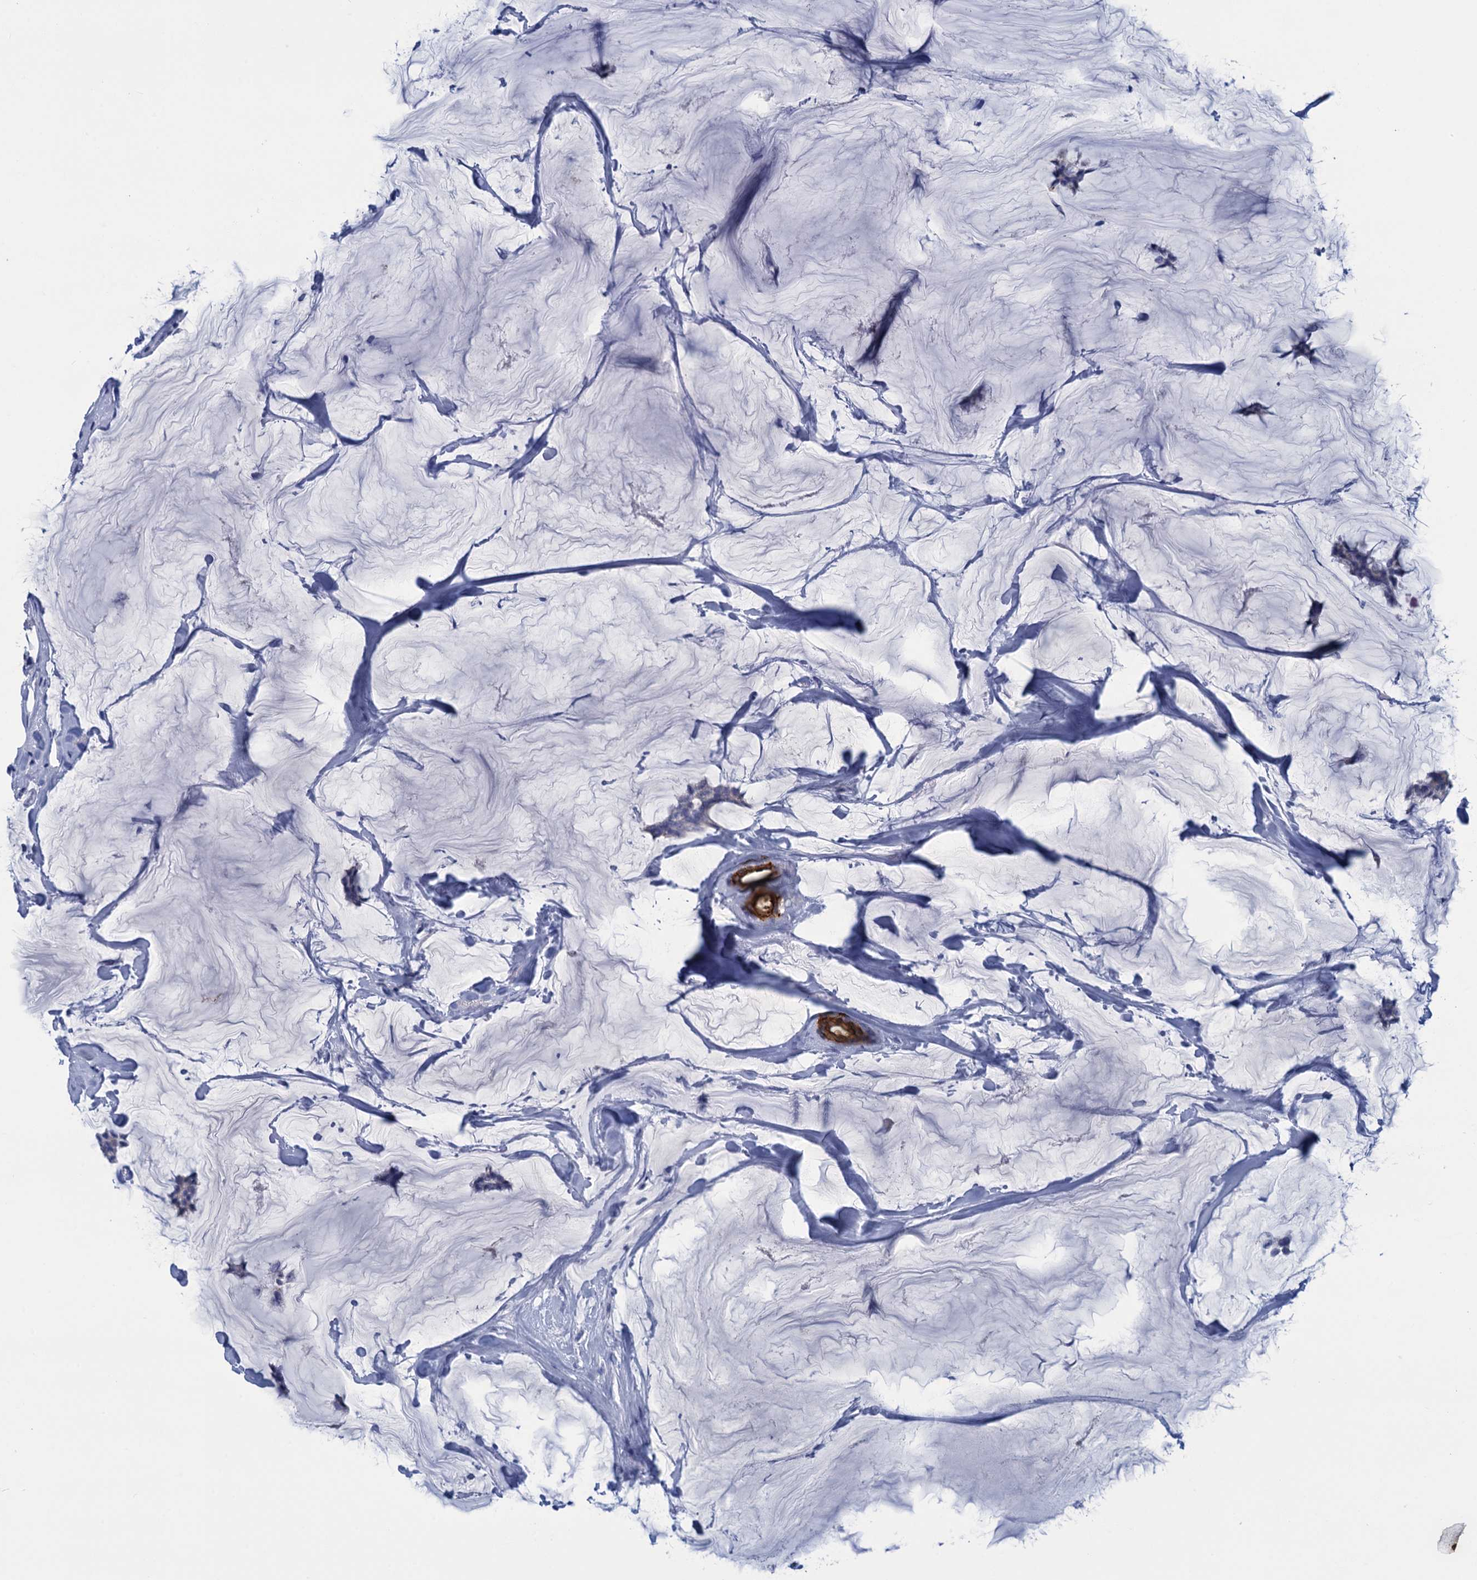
{"staining": {"intensity": "negative", "quantity": "none", "location": "none"}, "tissue": "breast cancer", "cell_type": "Tumor cells", "image_type": "cancer", "snomed": [{"axis": "morphology", "description": "Duct carcinoma"}, {"axis": "topography", "description": "Breast"}], "caption": "Invasive ductal carcinoma (breast) was stained to show a protein in brown. There is no significant expression in tumor cells. (Brightfield microscopy of DAB (3,3'-diaminobenzidine) immunohistochemistry at high magnification).", "gene": "SCEL", "patient": {"sex": "female", "age": 93}}